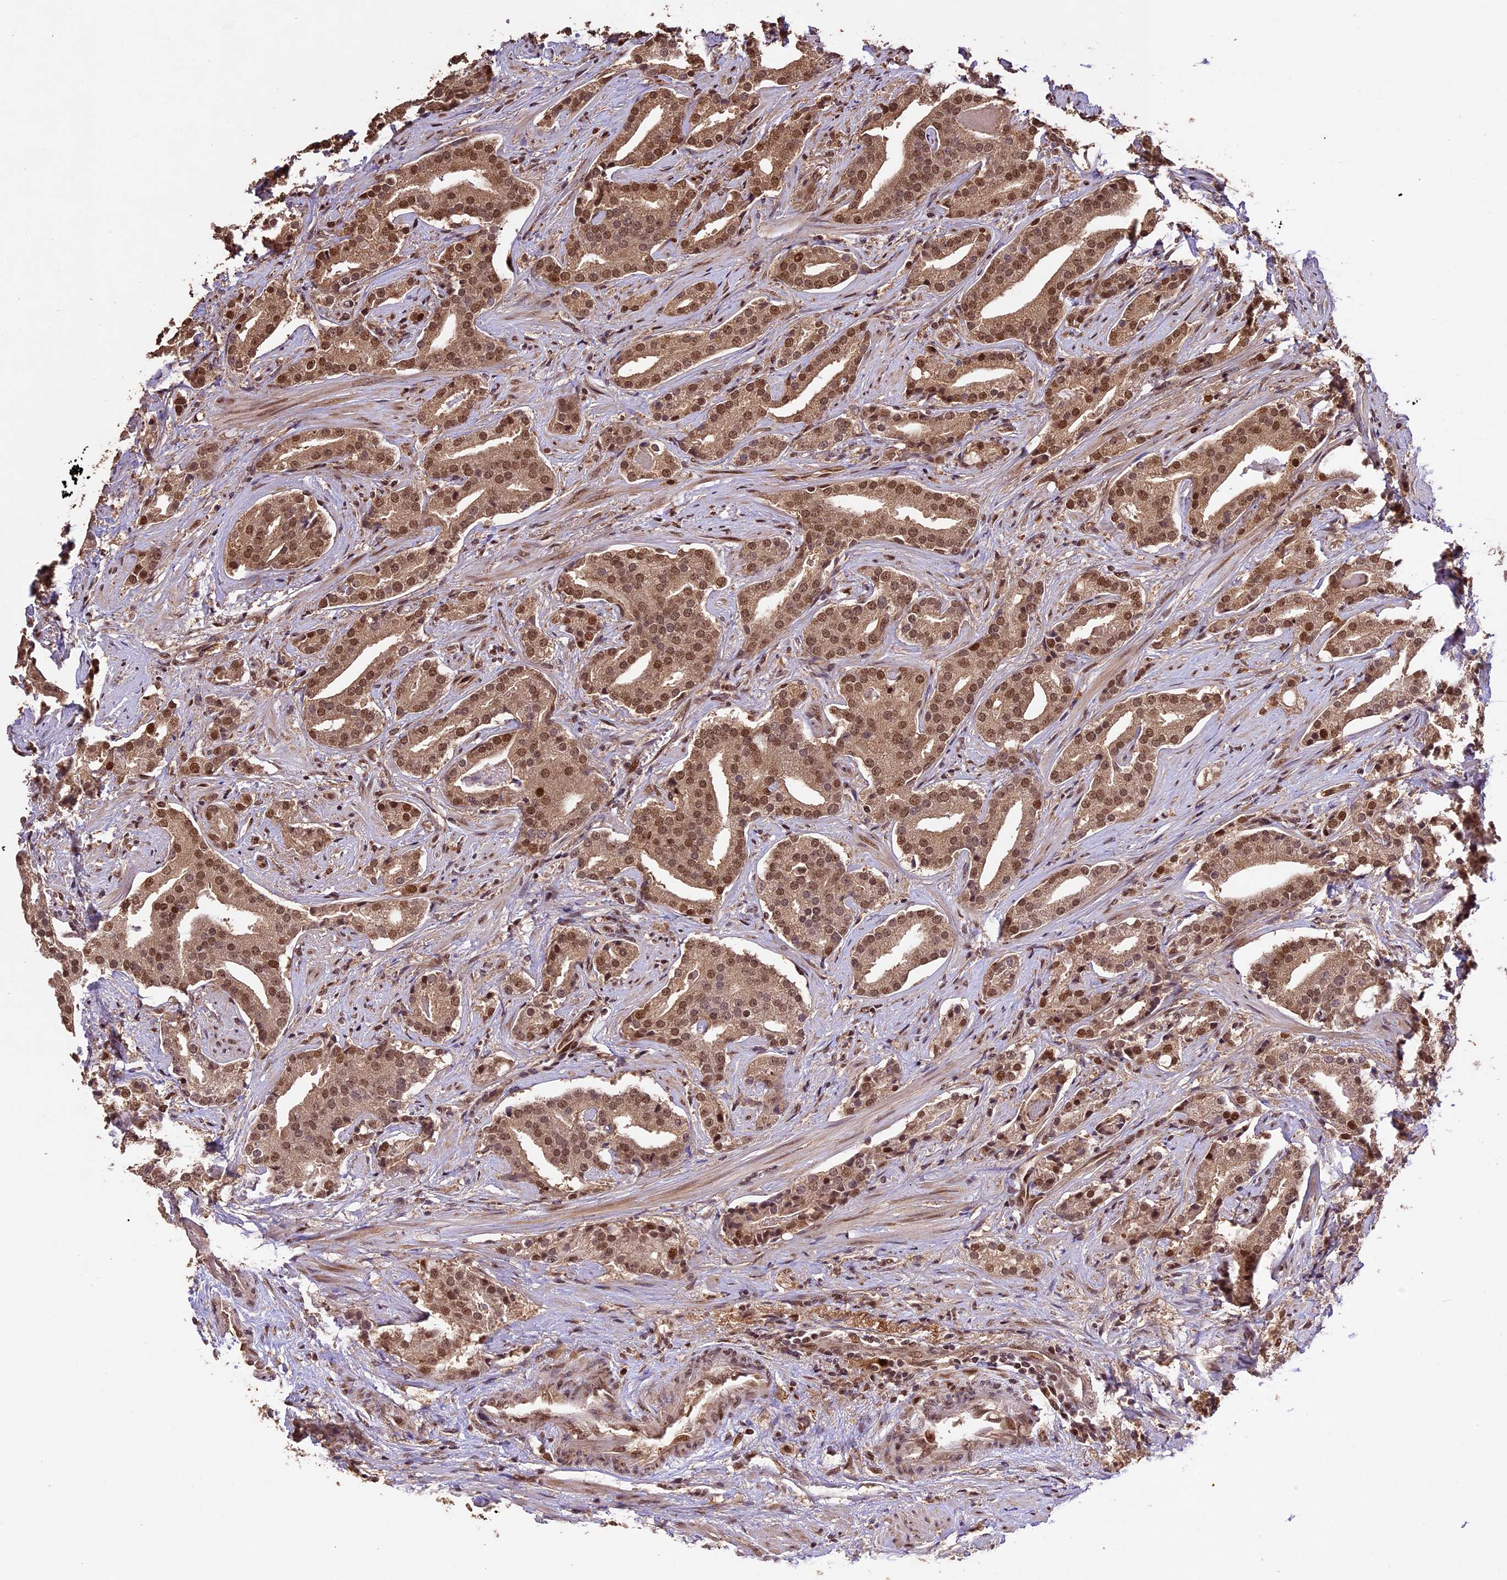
{"staining": {"intensity": "moderate", "quantity": ">75%", "location": "cytoplasmic/membranous,nuclear"}, "tissue": "prostate cancer", "cell_type": "Tumor cells", "image_type": "cancer", "snomed": [{"axis": "morphology", "description": "Adenocarcinoma, Low grade"}, {"axis": "topography", "description": "Prostate"}], "caption": "Adenocarcinoma (low-grade) (prostate) was stained to show a protein in brown. There is medium levels of moderate cytoplasmic/membranous and nuclear expression in about >75% of tumor cells.", "gene": "CDKN2AIP", "patient": {"sex": "male", "age": 67}}